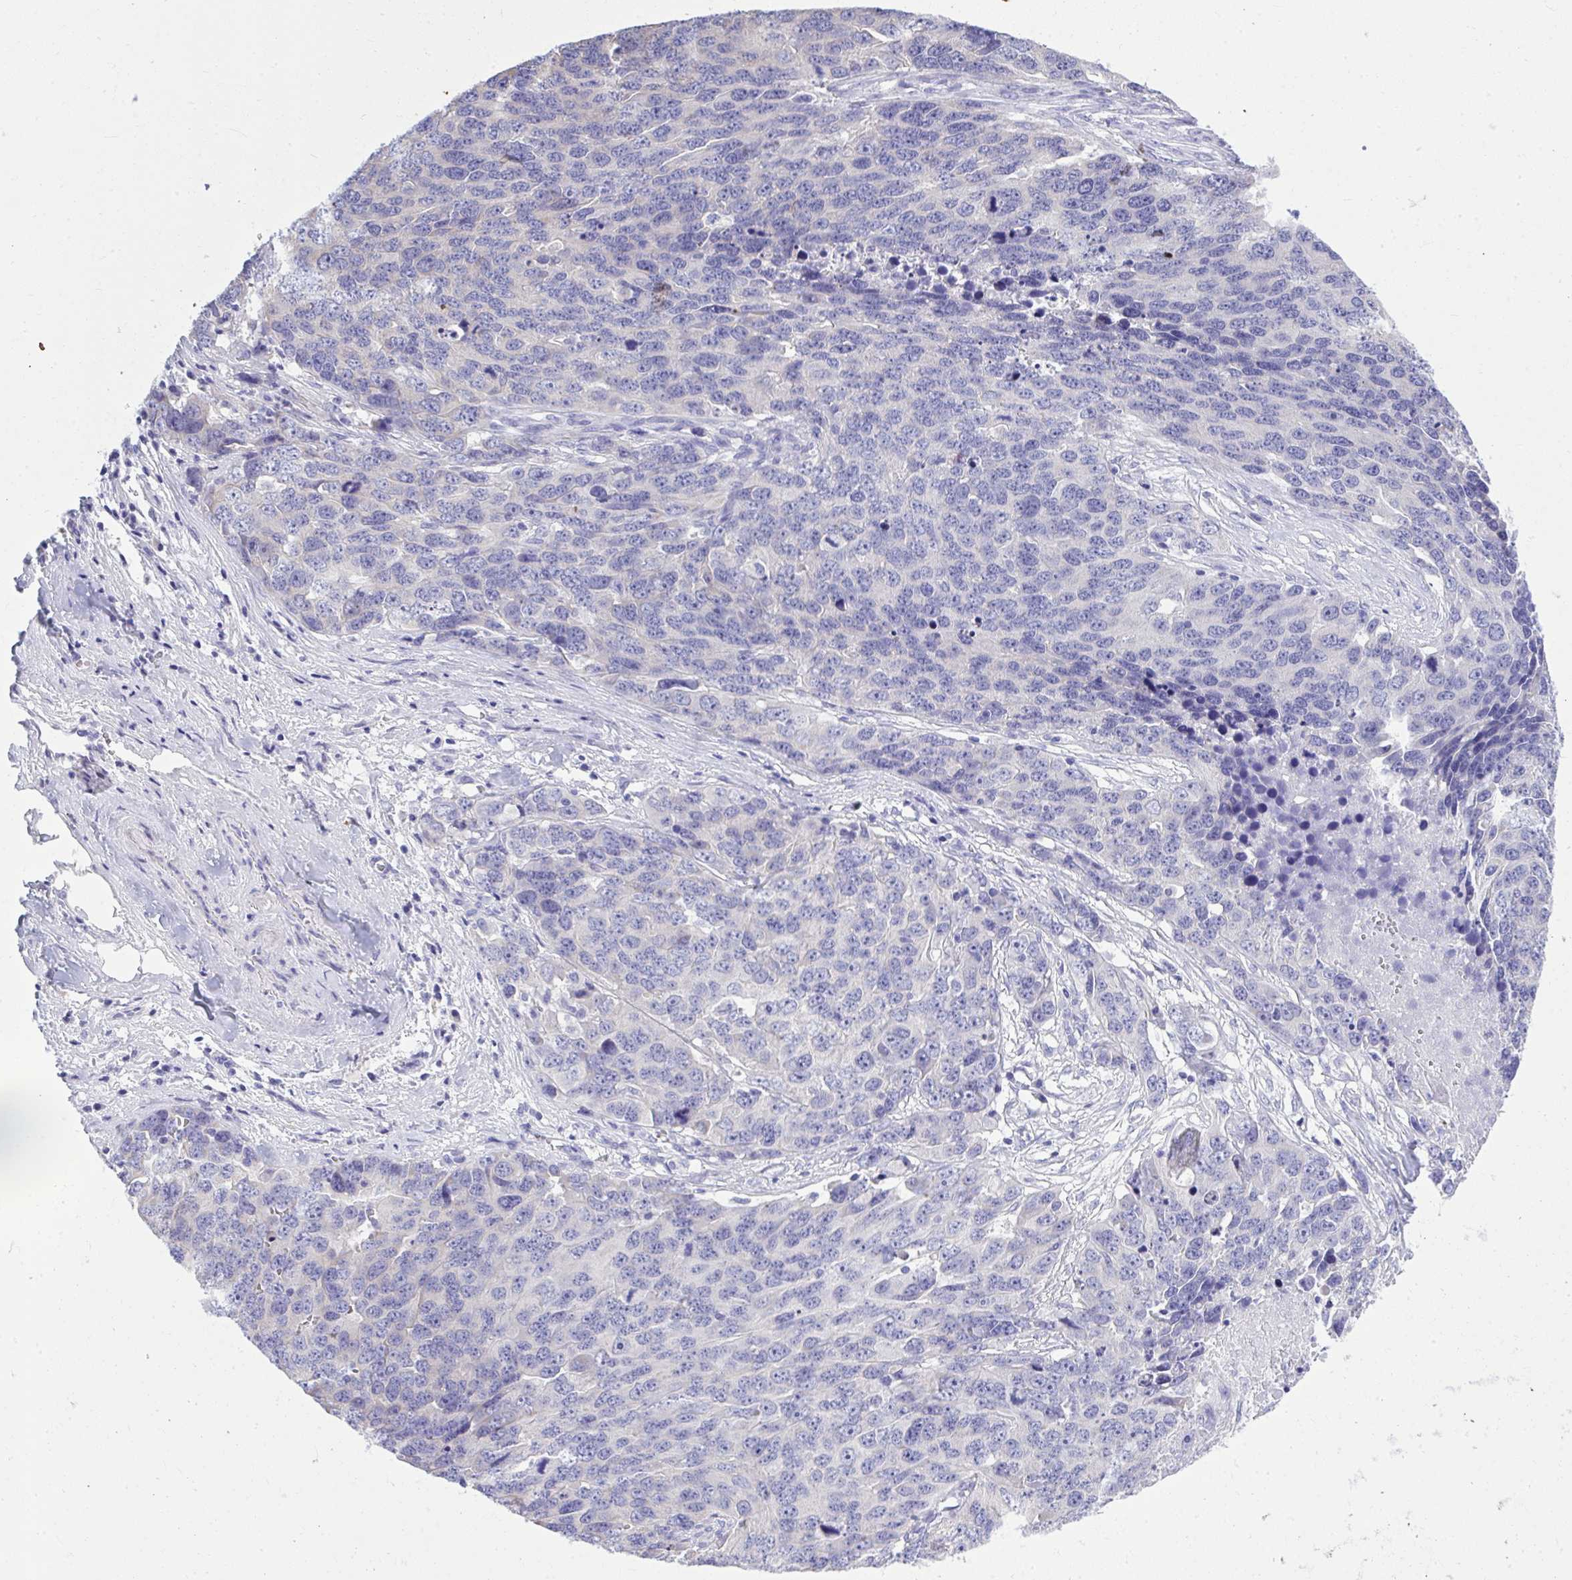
{"staining": {"intensity": "negative", "quantity": "none", "location": "none"}, "tissue": "ovarian cancer", "cell_type": "Tumor cells", "image_type": "cancer", "snomed": [{"axis": "morphology", "description": "Cystadenocarcinoma, serous, NOS"}, {"axis": "topography", "description": "Ovary"}], "caption": "This is a histopathology image of immunohistochemistry (IHC) staining of ovarian cancer, which shows no positivity in tumor cells. Brightfield microscopy of immunohistochemistry stained with DAB (brown) and hematoxylin (blue), captured at high magnification.", "gene": "PSD", "patient": {"sex": "female", "age": 76}}